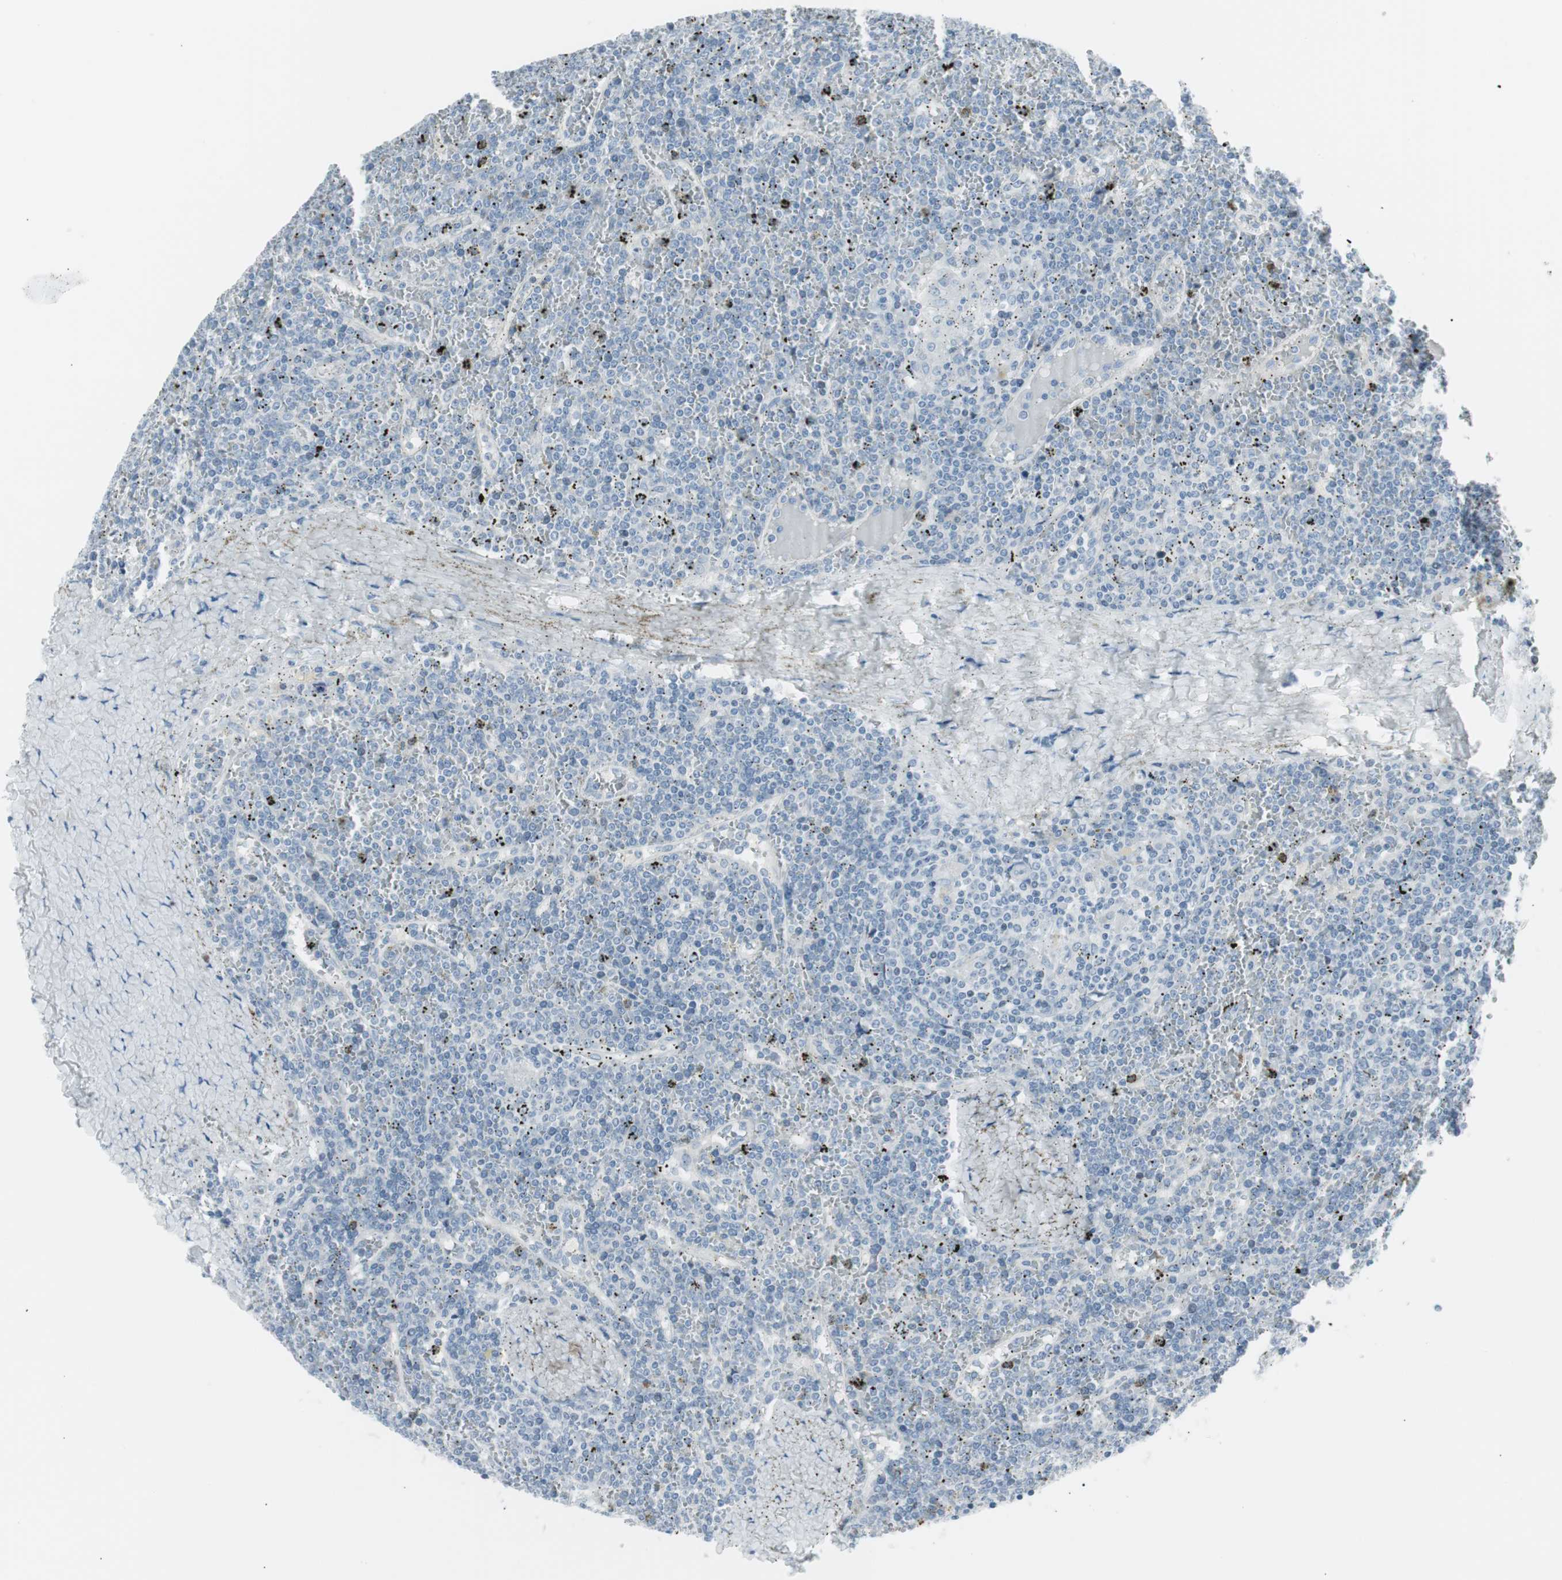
{"staining": {"intensity": "negative", "quantity": "none", "location": "none"}, "tissue": "lymphoma", "cell_type": "Tumor cells", "image_type": "cancer", "snomed": [{"axis": "morphology", "description": "Malignant lymphoma, non-Hodgkin's type, Low grade"}, {"axis": "topography", "description": "Spleen"}], "caption": "IHC of human lymphoma reveals no staining in tumor cells.", "gene": "AGR2", "patient": {"sex": "female", "age": 19}}